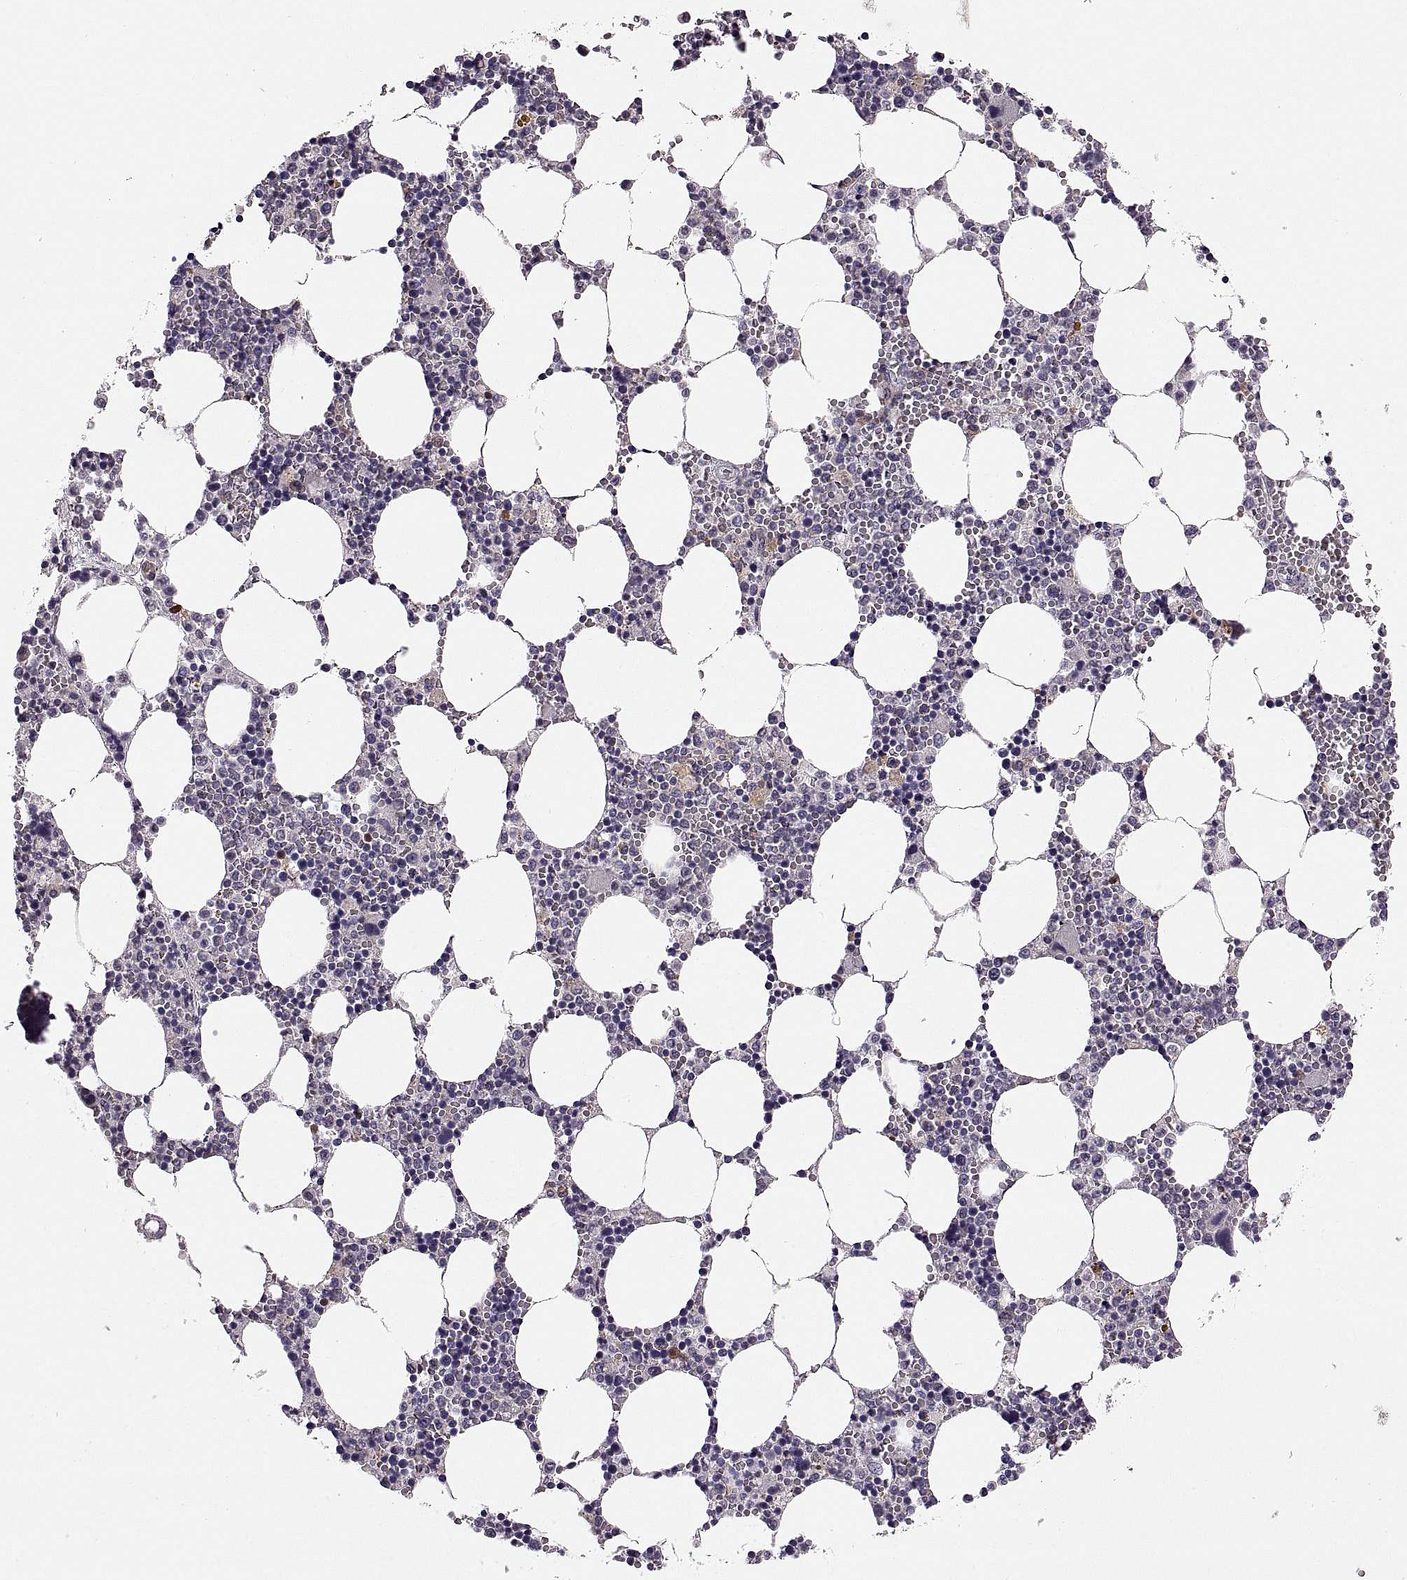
{"staining": {"intensity": "weak", "quantity": "<25%", "location": "cytoplasmic/membranous"}, "tissue": "bone marrow", "cell_type": "Hematopoietic cells", "image_type": "normal", "snomed": [{"axis": "morphology", "description": "Normal tissue, NOS"}, {"axis": "topography", "description": "Bone marrow"}], "caption": "A micrograph of bone marrow stained for a protein shows no brown staining in hematopoietic cells.", "gene": "ADH6", "patient": {"sex": "female", "age": 64}}